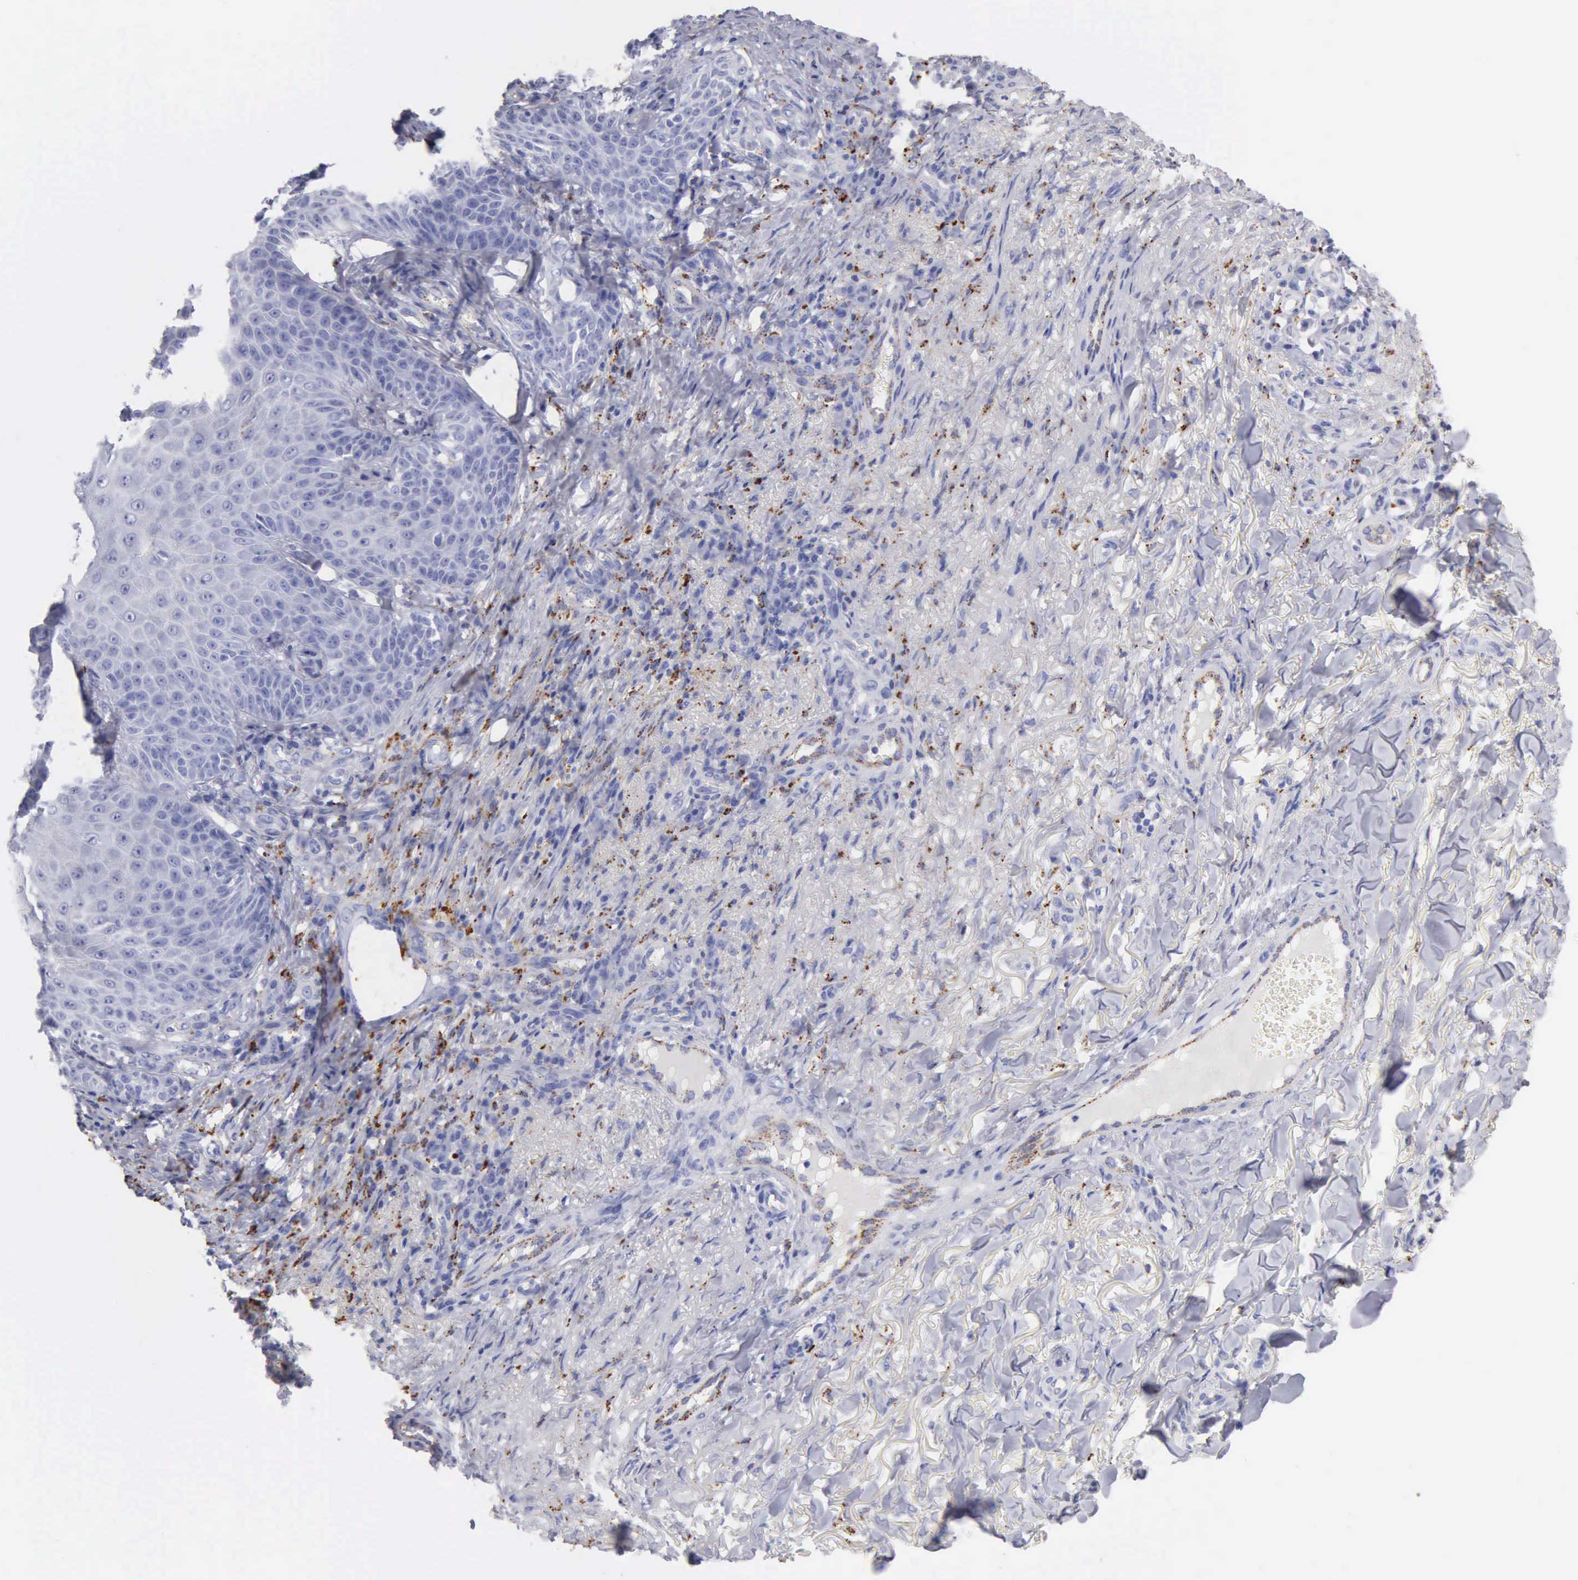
{"staining": {"intensity": "negative", "quantity": "none", "location": "none"}, "tissue": "skin cancer", "cell_type": "Tumor cells", "image_type": "cancer", "snomed": [{"axis": "morphology", "description": "Basal cell carcinoma"}, {"axis": "topography", "description": "Skin"}], "caption": "DAB immunohistochemical staining of skin cancer shows no significant expression in tumor cells.", "gene": "CTSL", "patient": {"sex": "male", "age": 81}}